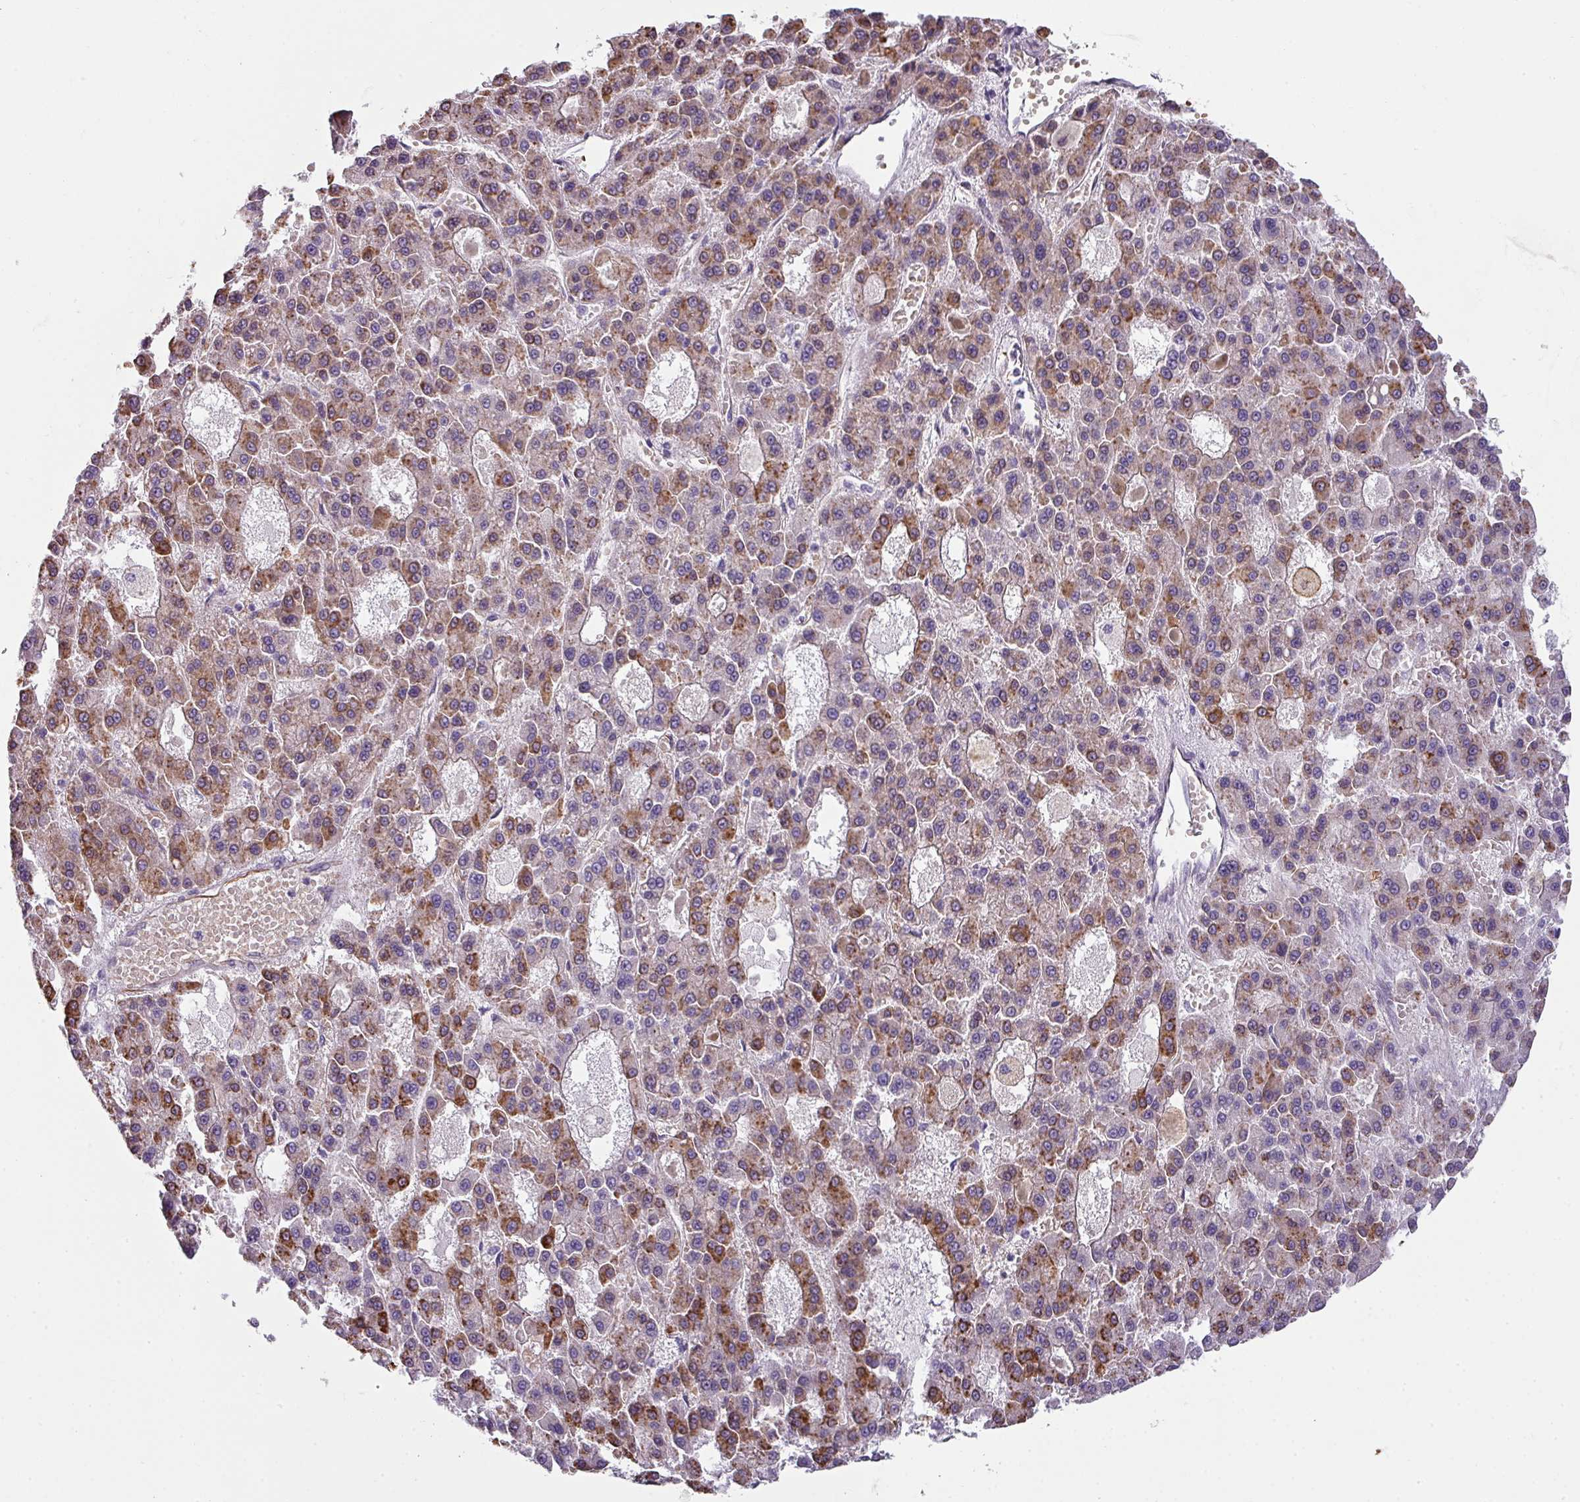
{"staining": {"intensity": "moderate", "quantity": ">75%", "location": "cytoplasmic/membranous"}, "tissue": "liver cancer", "cell_type": "Tumor cells", "image_type": "cancer", "snomed": [{"axis": "morphology", "description": "Carcinoma, Hepatocellular, NOS"}, {"axis": "topography", "description": "Liver"}], "caption": "Liver cancer was stained to show a protein in brown. There is medium levels of moderate cytoplasmic/membranous expression in about >75% of tumor cells. Nuclei are stained in blue.", "gene": "BUD23", "patient": {"sex": "male", "age": 70}}